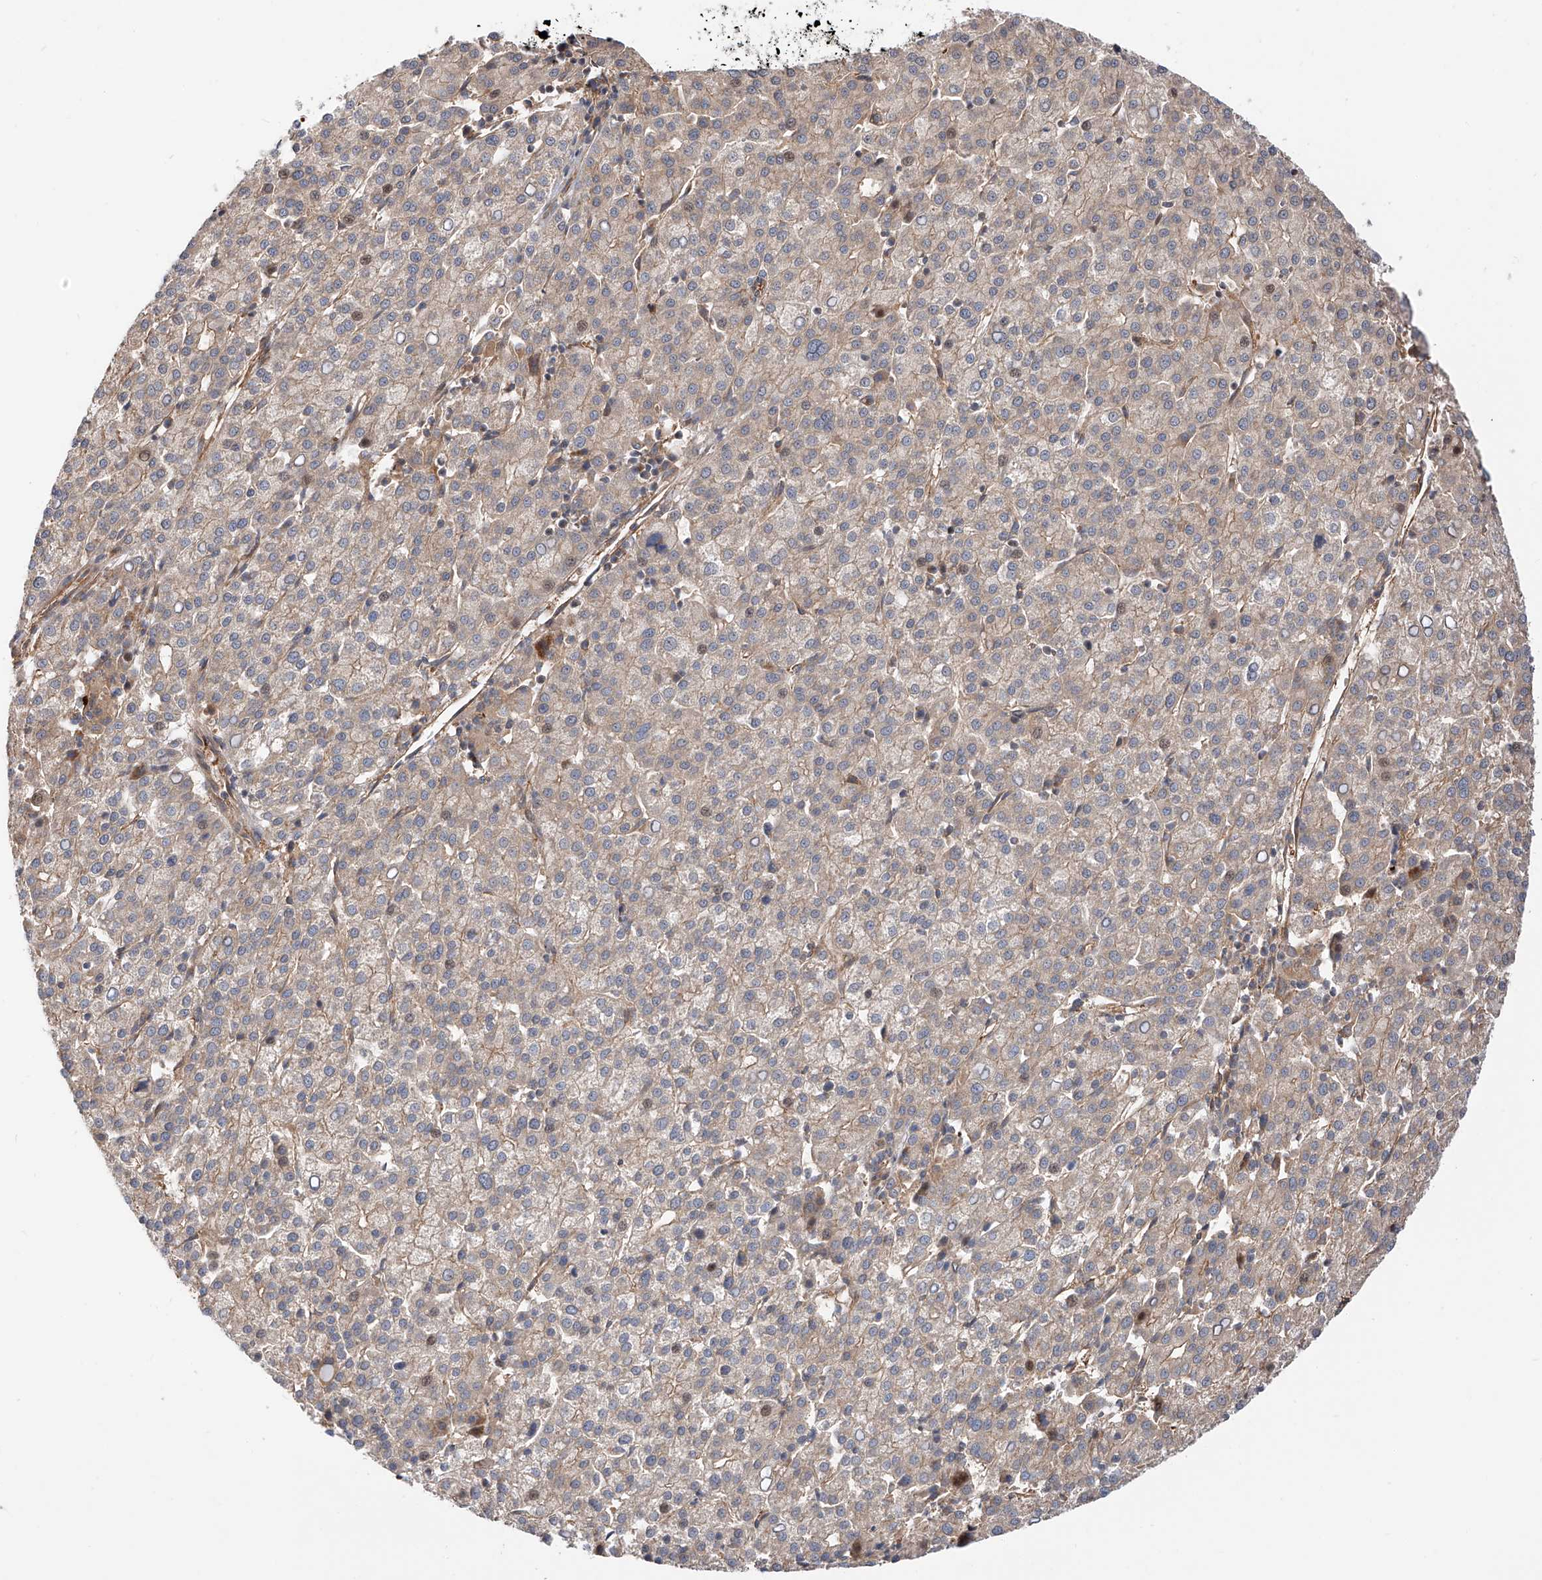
{"staining": {"intensity": "weak", "quantity": "<25%", "location": "cytoplasmic/membranous"}, "tissue": "liver cancer", "cell_type": "Tumor cells", "image_type": "cancer", "snomed": [{"axis": "morphology", "description": "Carcinoma, Hepatocellular, NOS"}, {"axis": "topography", "description": "Liver"}], "caption": "Histopathology image shows no significant protein expression in tumor cells of liver cancer.", "gene": "ISCA2", "patient": {"sex": "female", "age": 58}}